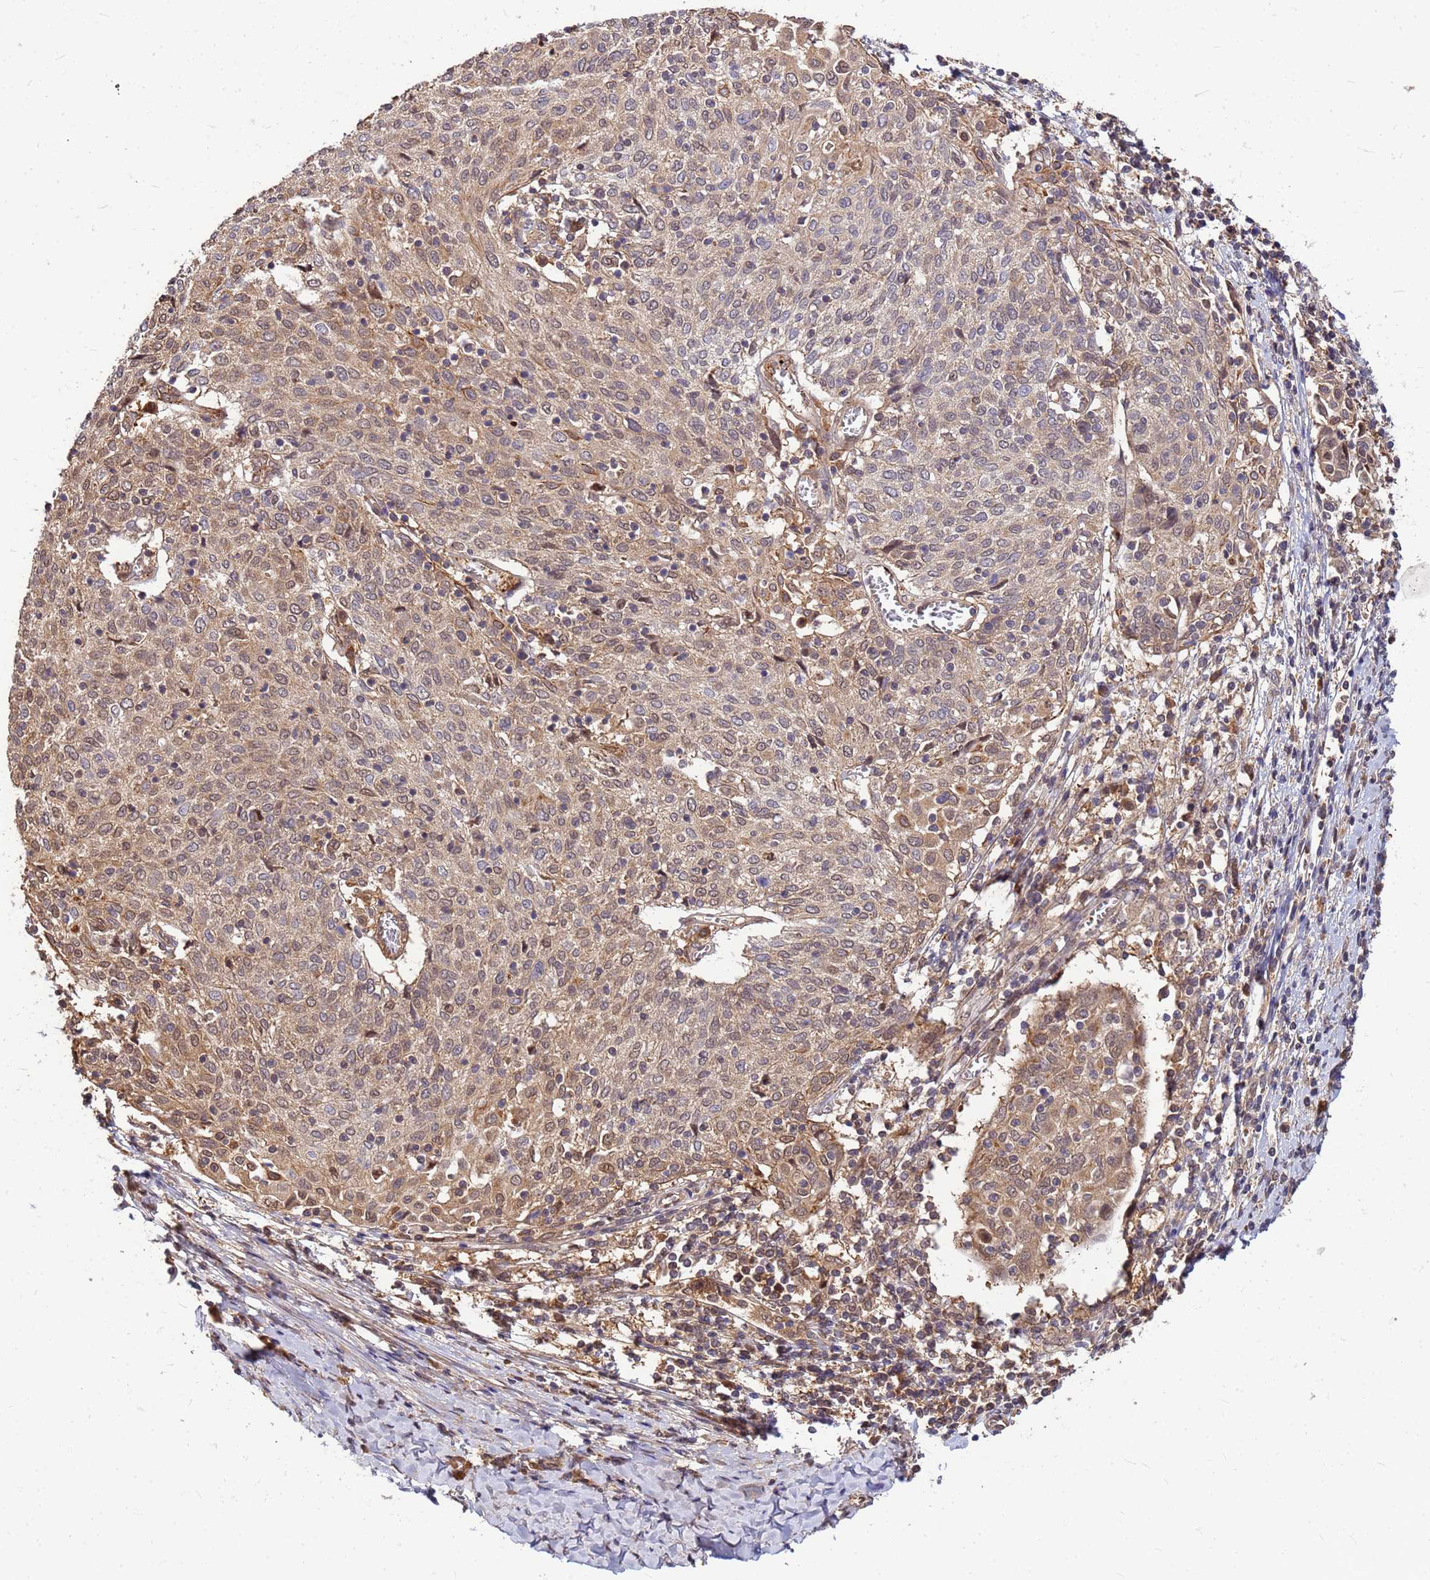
{"staining": {"intensity": "moderate", "quantity": "25%-75%", "location": "cytoplasmic/membranous"}, "tissue": "cervical cancer", "cell_type": "Tumor cells", "image_type": "cancer", "snomed": [{"axis": "morphology", "description": "Squamous cell carcinoma, NOS"}, {"axis": "topography", "description": "Cervix"}], "caption": "Brown immunohistochemical staining in cervical squamous cell carcinoma exhibits moderate cytoplasmic/membranous staining in about 25%-75% of tumor cells.", "gene": "DUS4L", "patient": {"sex": "female", "age": 52}}